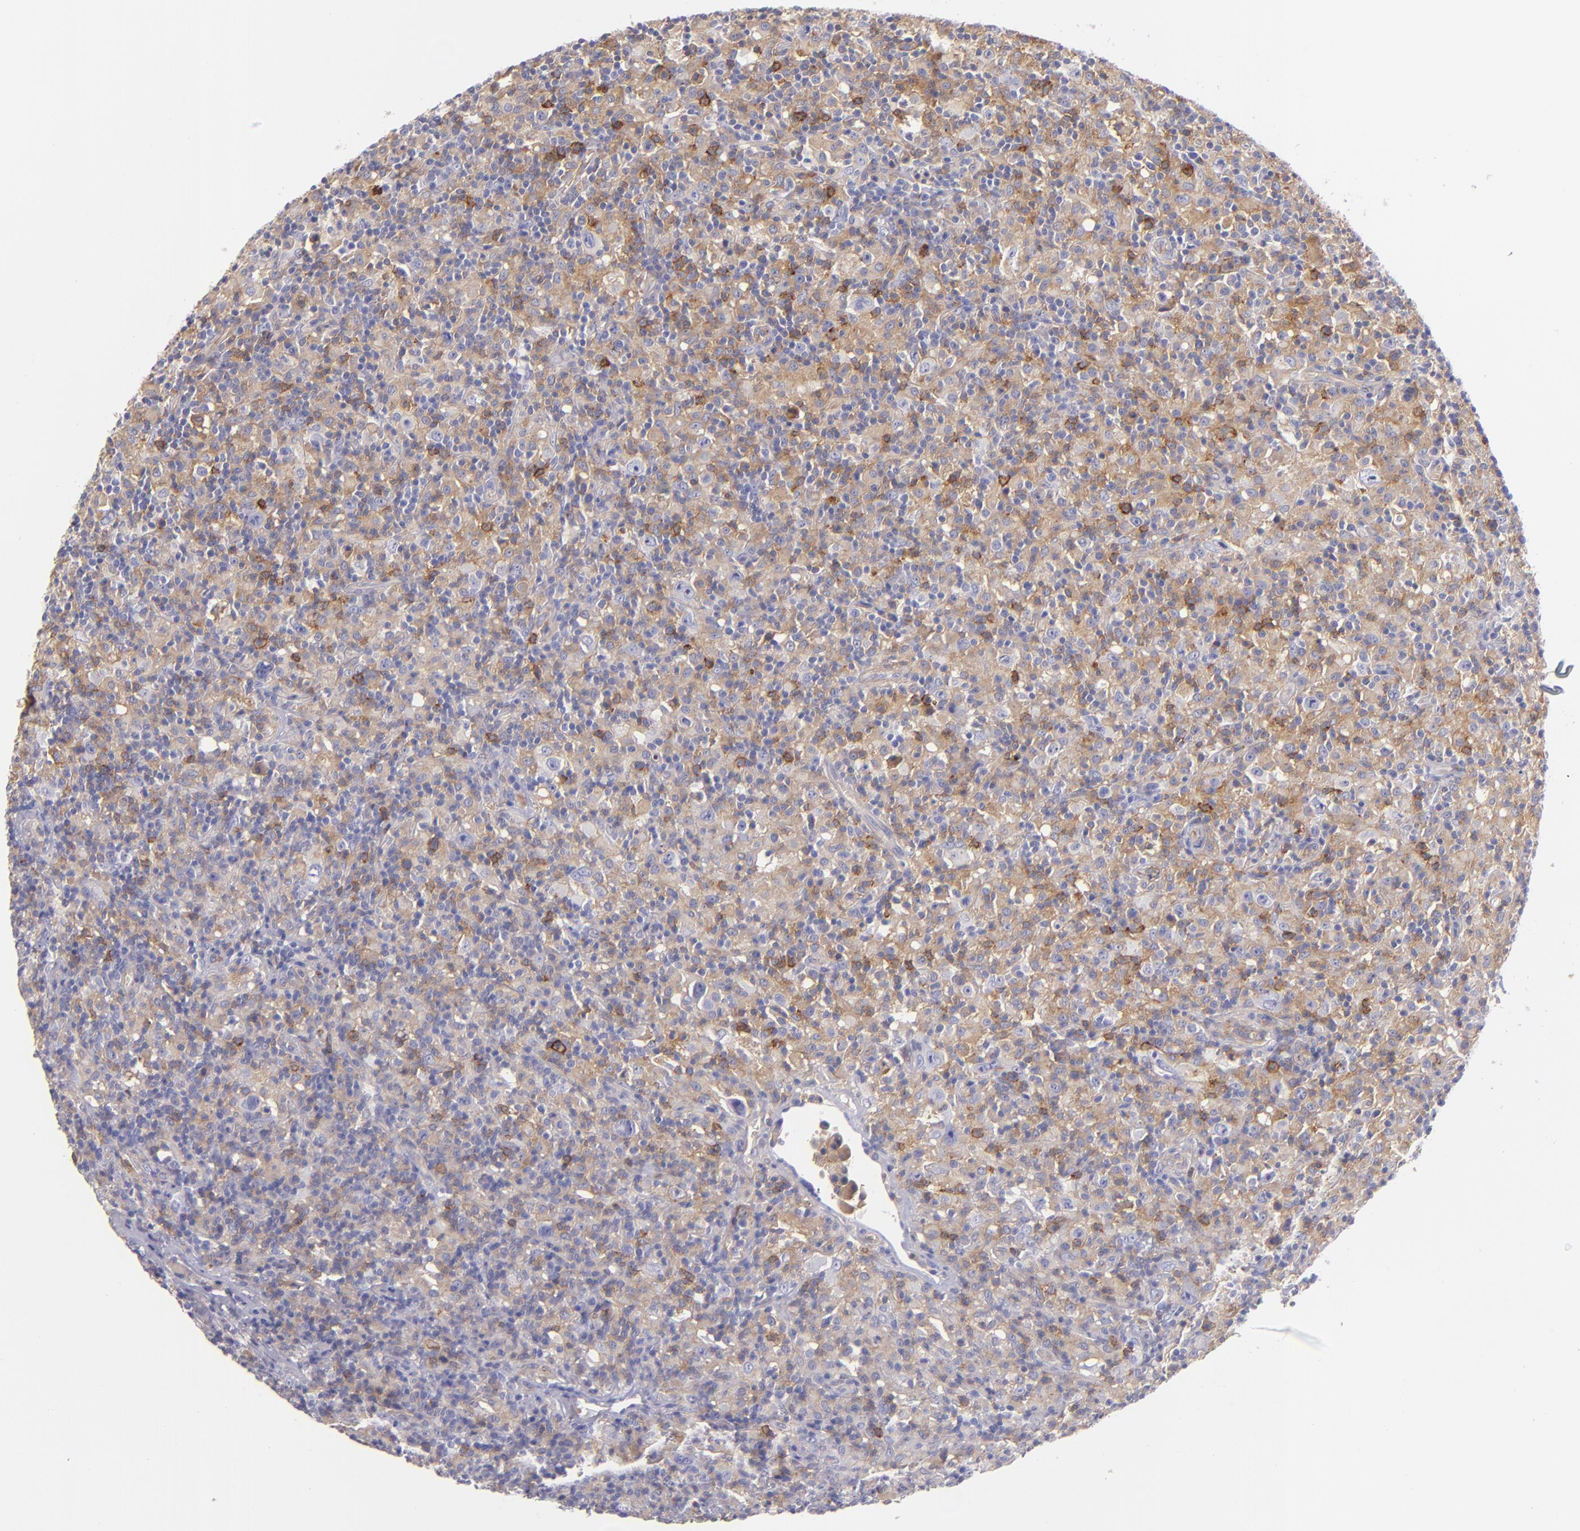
{"staining": {"intensity": "weak", "quantity": "<25%", "location": "cytoplasmic/membranous"}, "tissue": "lymphoma", "cell_type": "Tumor cells", "image_type": "cancer", "snomed": [{"axis": "morphology", "description": "Hodgkin's disease, NOS"}, {"axis": "topography", "description": "Lymph node"}], "caption": "Tumor cells are negative for protein expression in human Hodgkin's disease. Brightfield microscopy of immunohistochemistry stained with DAB (3,3'-diaminobenzidine) (brown) and hematoxylin (blue), captured at high magnification.", "gene": "ENTPD1", "patient": {"sex": "male", "age": 46}}